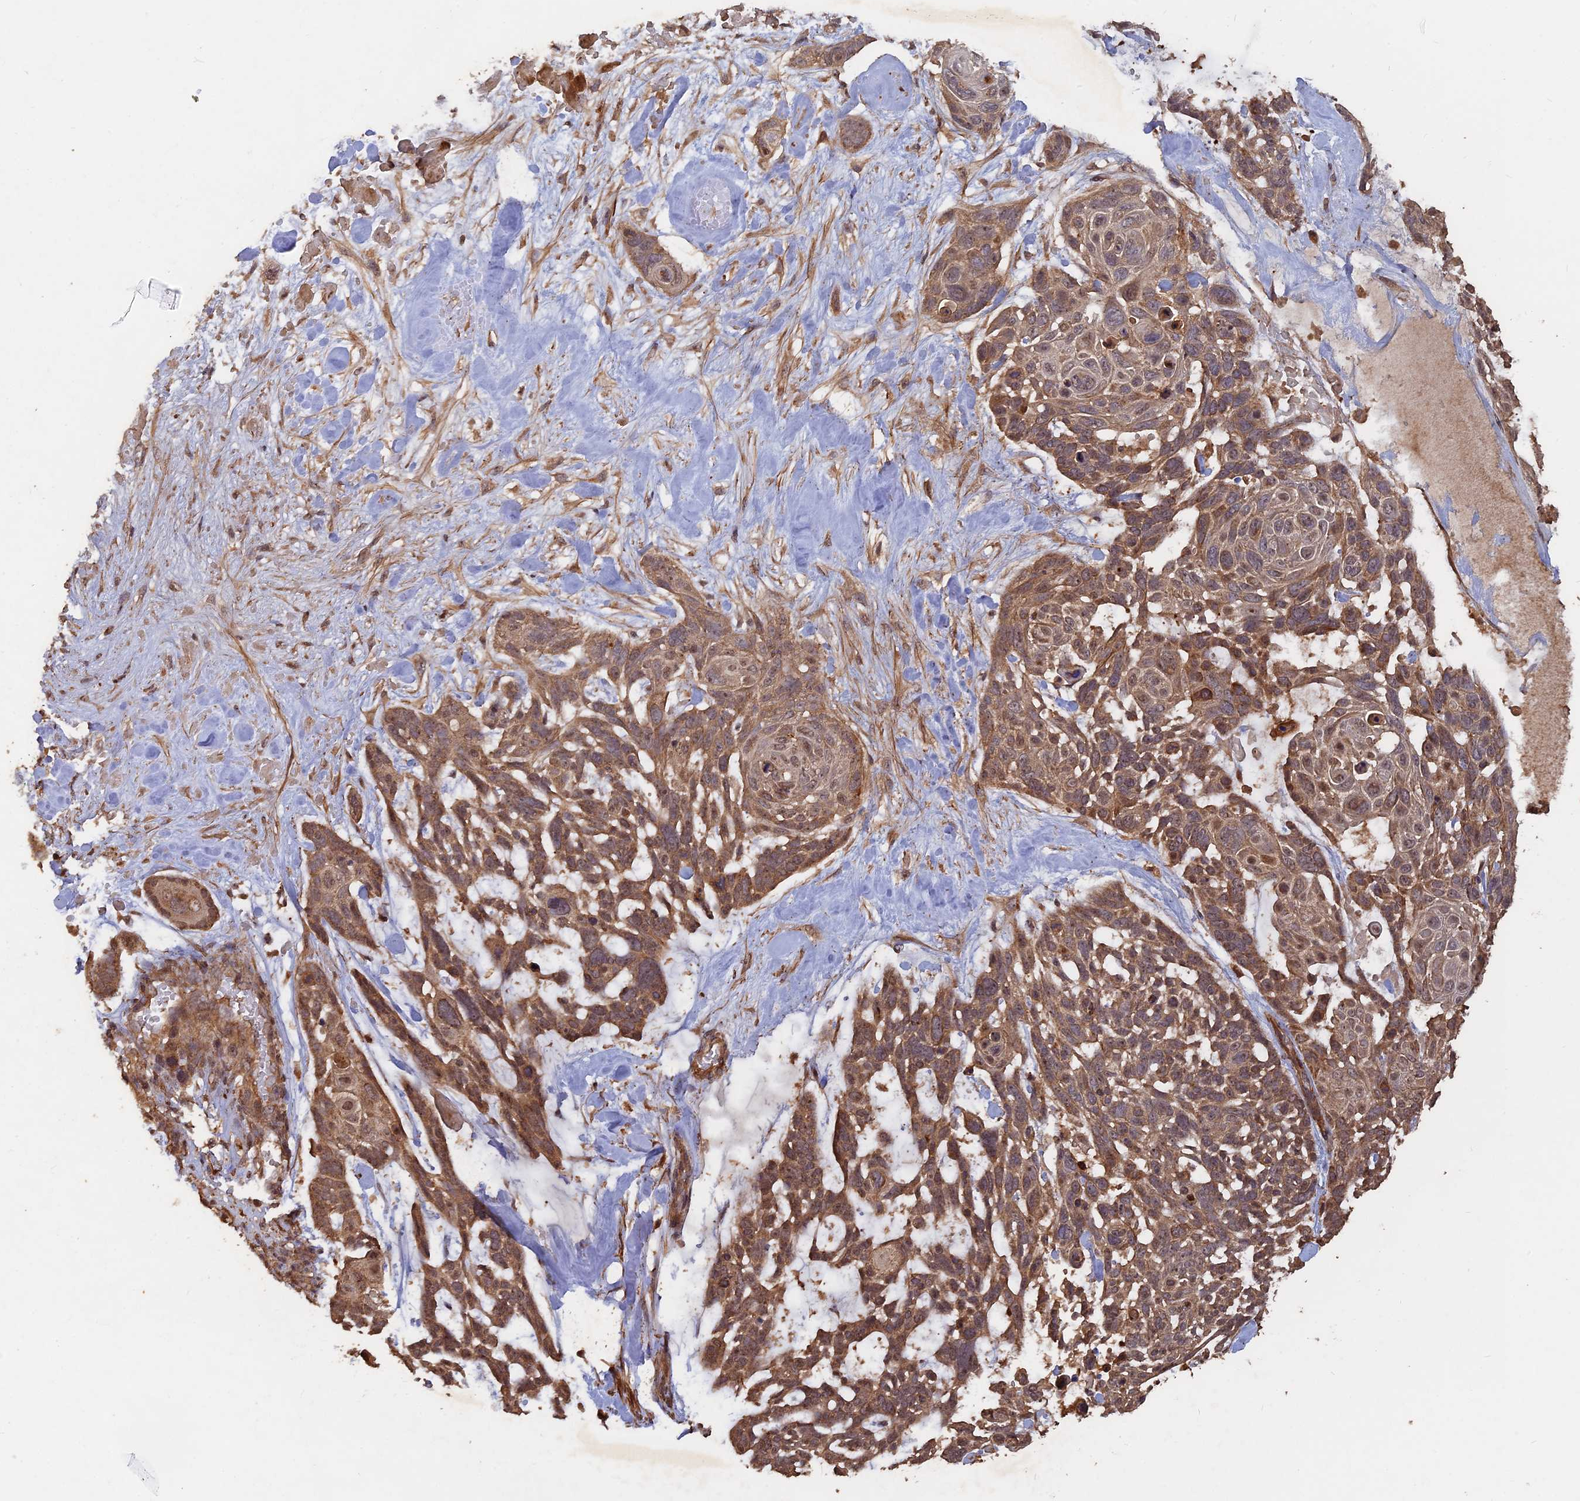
{"staining": {"intensity": "moderate", "quantity": ">75%", "location": "cytoplasmic/membranous"}, "tissue": "skin cancer", "cell_type": "Tumor cells", "image_type": "cancer", "snomed": [{"axis": "morphology", "description": "Basal cell carcinoma"}, {"axis": "topography", "description": "Skin"}], "caption": "The image exhibits a brown stain indicating the presence of a protein in the cytoplasmic/membranous of tumor cells in basal cell carcinoma (skin).", "gene": "SAC3D1", "patient": {"sex": "male", "age": 88}}